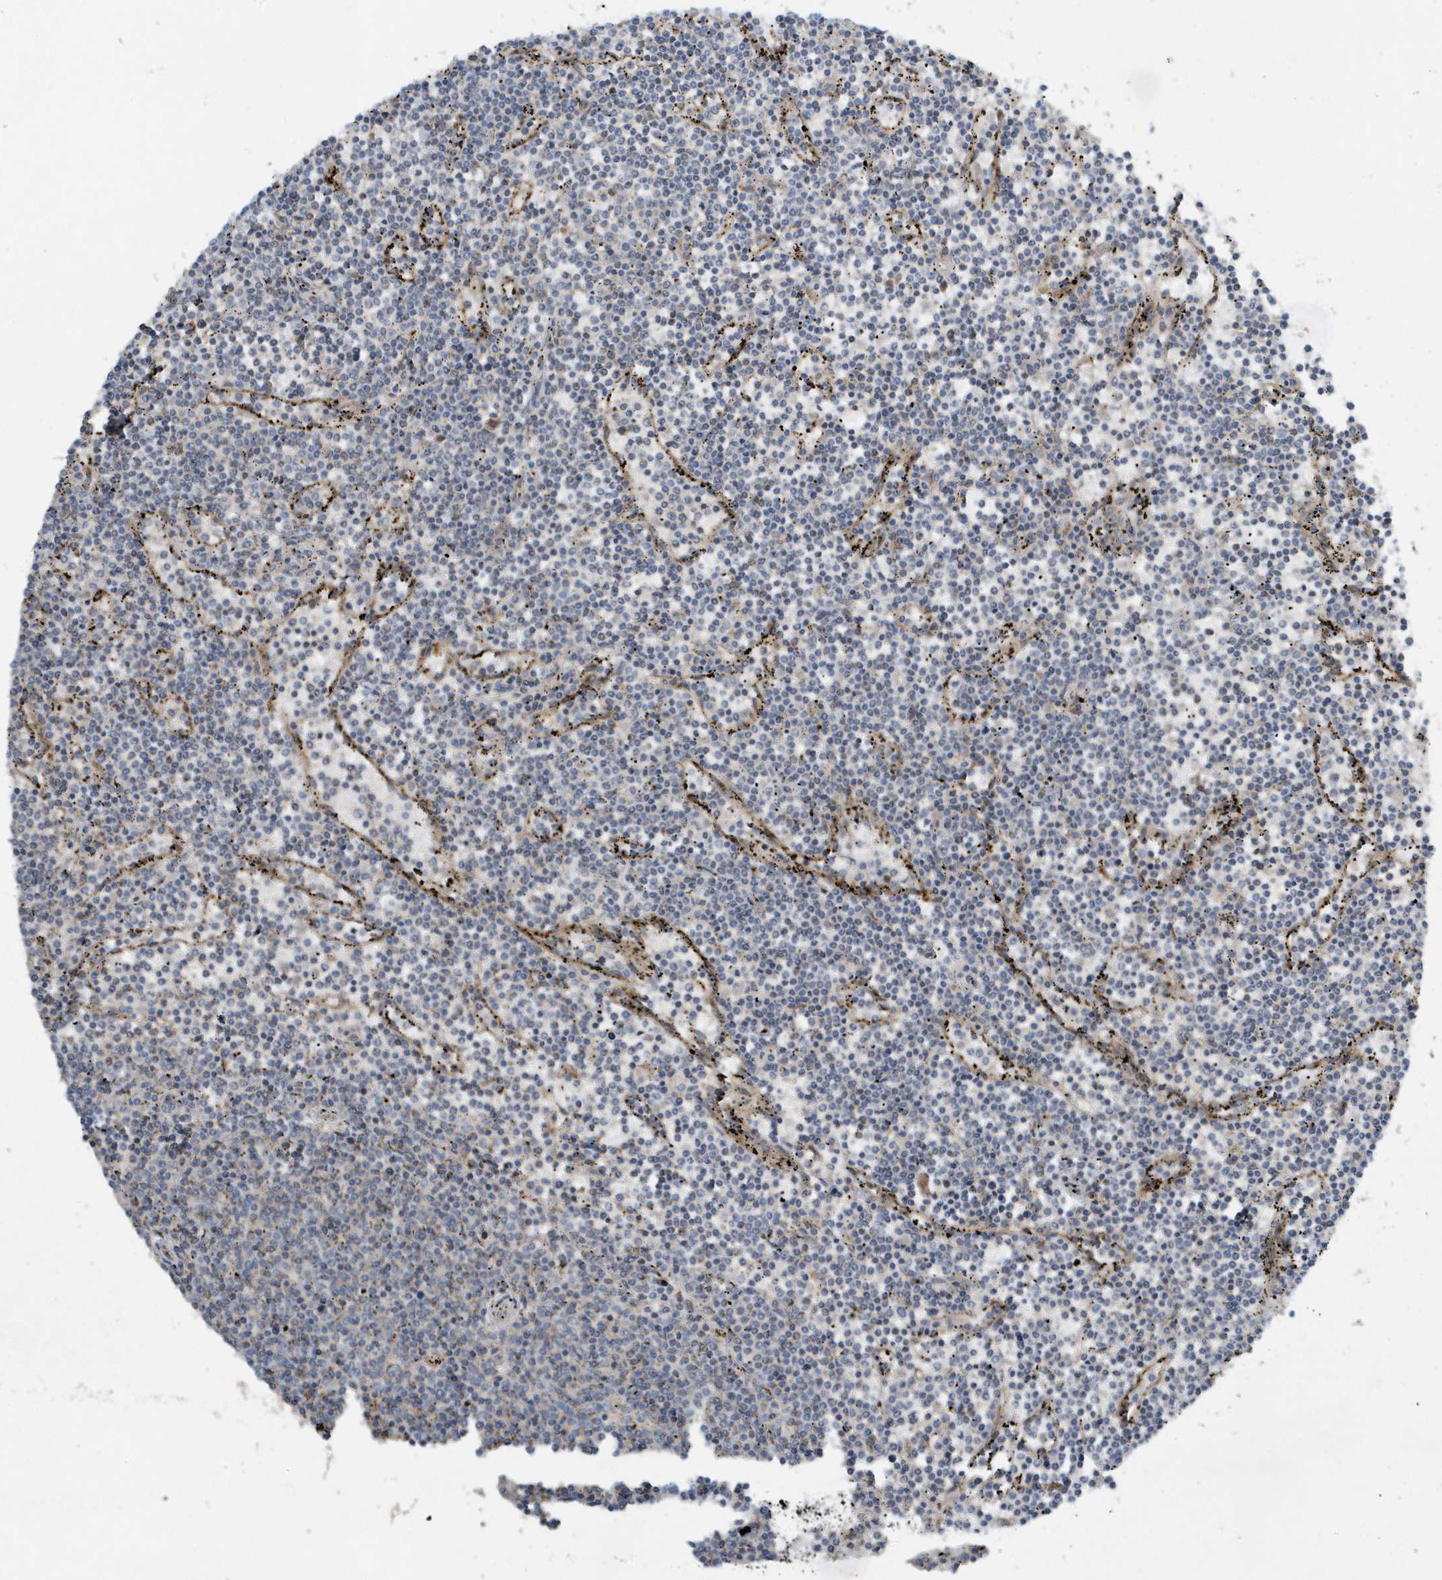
{"staining": {"intensity": "negative", "quantity": "none", "location": "none"}, "tissue": "lymphoma", "cell_type": "Tumor cells", "image_type": "cancer", "snomed": [{"axis": "morphology", "description": "Malignant lymphoma, non-Hodgkin's type, Low grade"}, {"axis": "topography", "description": "Spleen"}], "caption": "Immunohistochemical staining of malignant lymphoma, non-Hodgkin's type (low-grade) exhibits no significant staining in tumor cells.", "gene": "SLC38A2", "patient": {"sex": "female", "age": 50}}